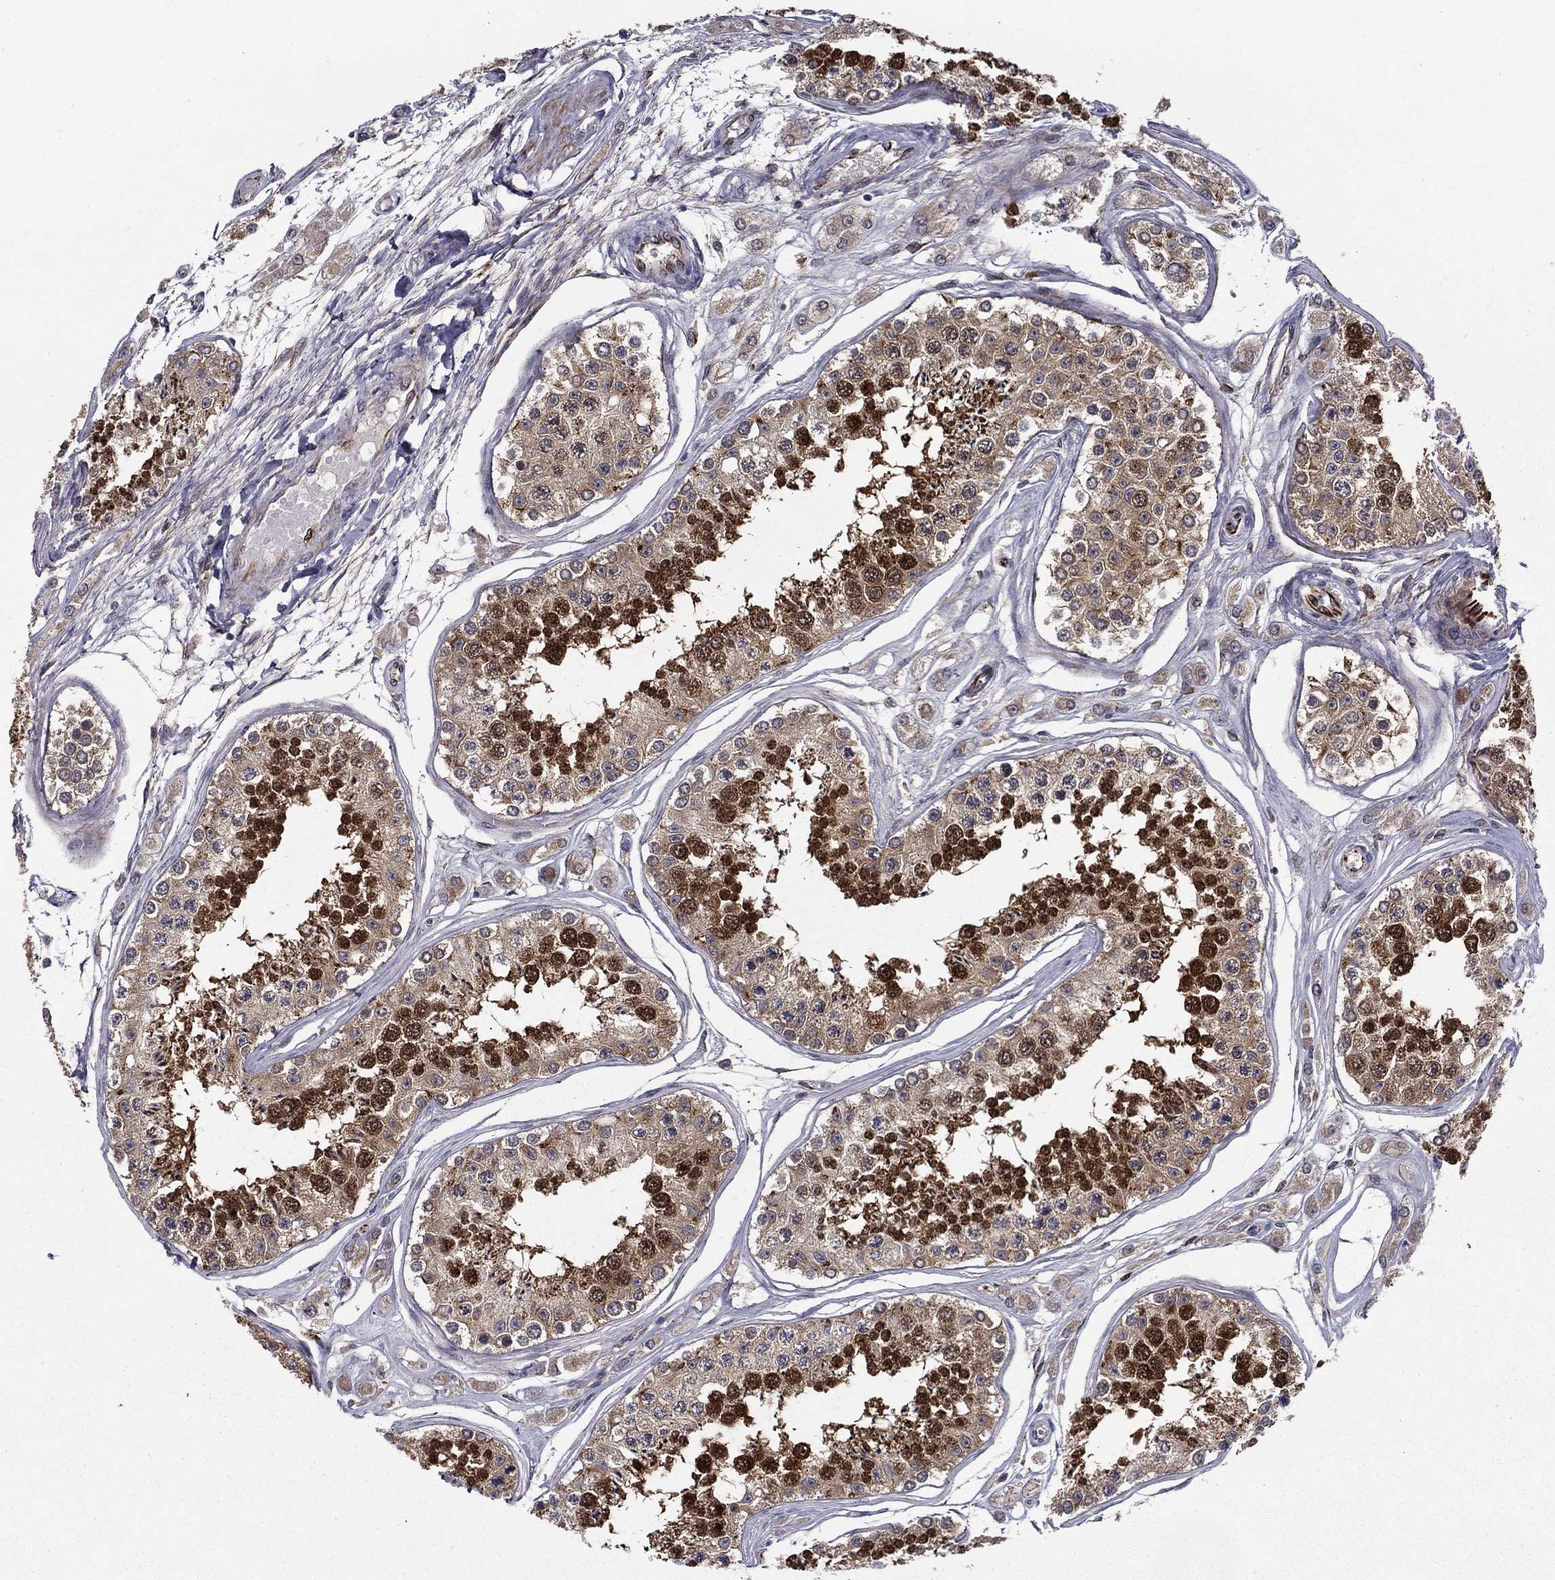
{"staining": {"intensity": "strong", "quantity": "25%-75%", "location": "cytoplasmic/membranous"}, "tissue": "testis", "cell_type": "Cells in seminiferous ducts", "image_type": "normal", "snomed": [{"axis": "morphology", "description": "Normal tissue, NOS"}, {"axis": "topography", "description": "Testis"}], "caption": "A high amount of strong cytoplasmic/membranous staining is seen in approximately 25%-75% of cells in seminiferous ducts in unremarkable testis. The protein of interest is stained brown, and the nuclei are stained in blue (DAB IHC with brightfield microscopy, high magnification).", "gene": "LACTB2", "patient": {"sex": "male", "age": 25}}